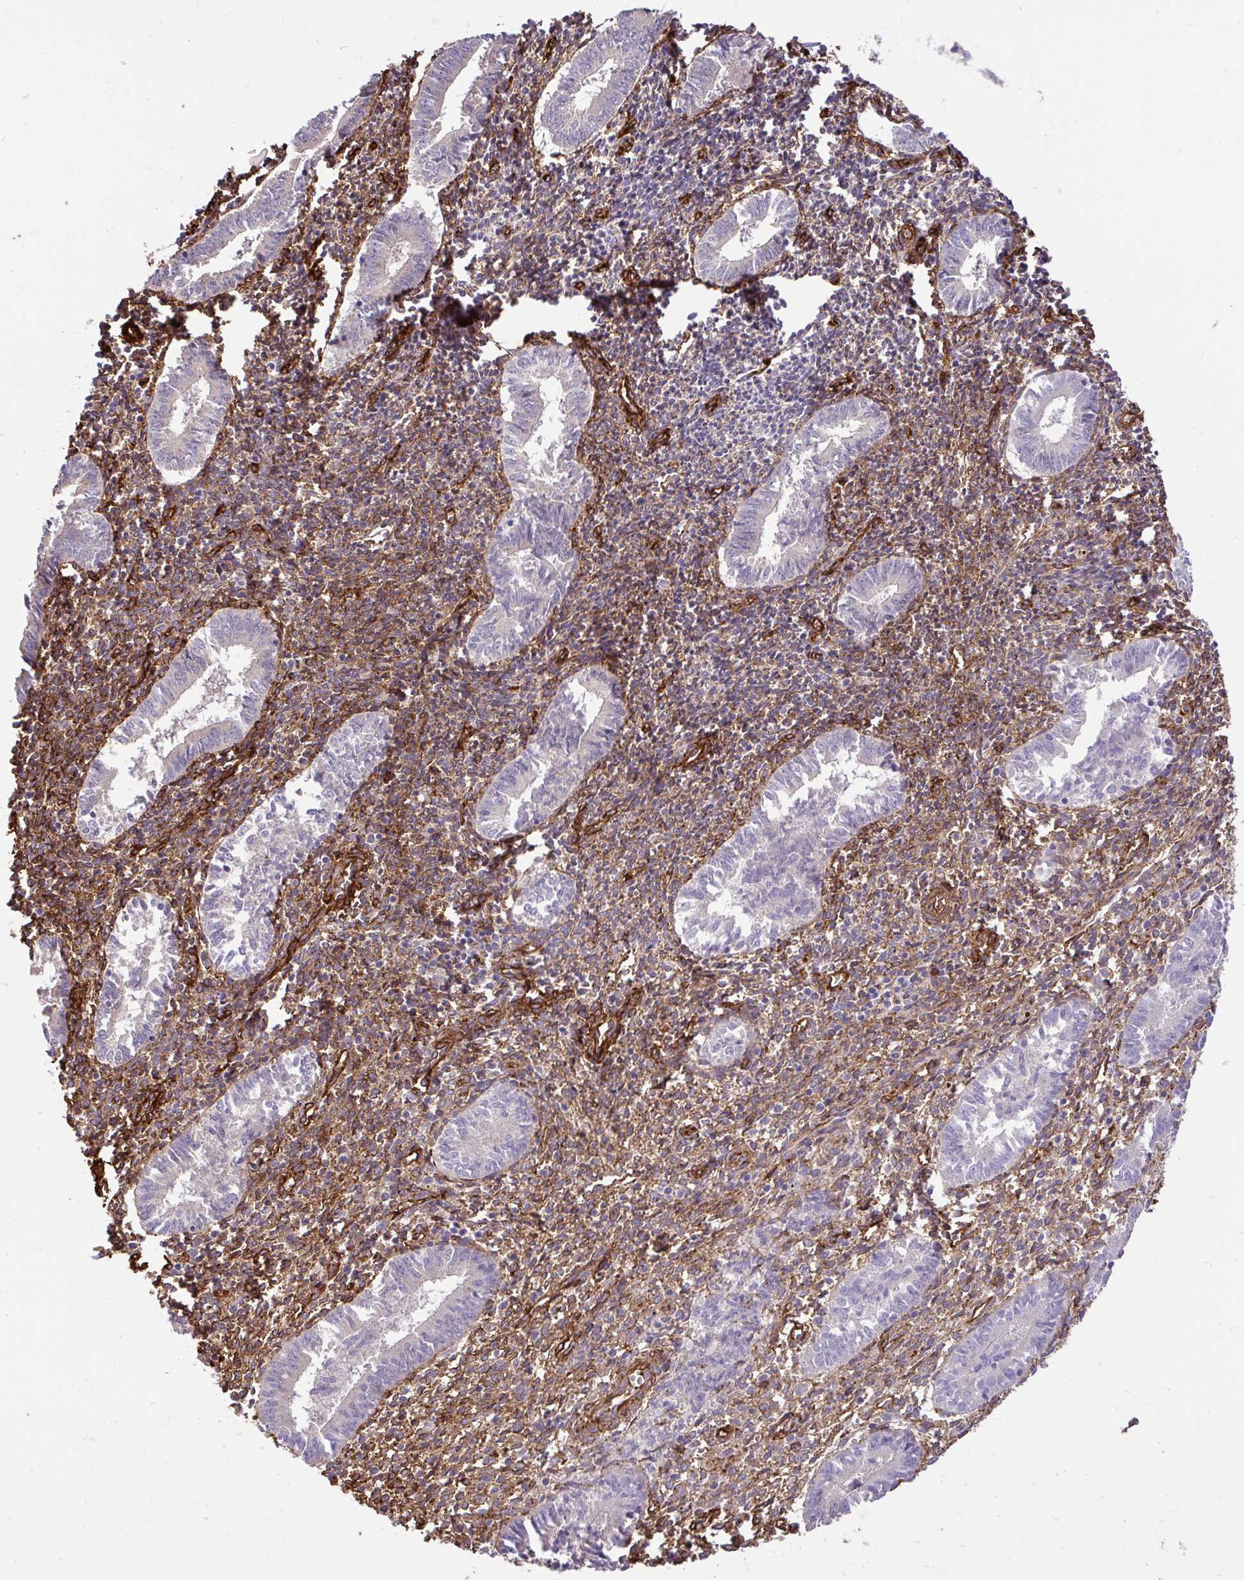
{"staining": {"intensity": "moderate", "quantity": "25%-75%", "location": "cytoplasmic/membranous"}, "tissue": "endometrium", "cell_type": "Cells in endometrial stroma", "image_type": "normal", "snomed": [{"axis": "morphology", "description": "Normal tissue, NOS"}, {"axis": "topography", "description": "Endometrium"}], "caption": "A brown stain shows moderate cytoplasmic/membranous expression of a protein in cells in endometrial stroma of unremarkable human endometrium. Using DAB (3,3'-diaminobenzidine) (brown) and hematoxylin (blue) stains, captured at high magnification using brightfield microscopy.", "gene": "PTPRK", "patient": {"sex": "female", "age": 25}}